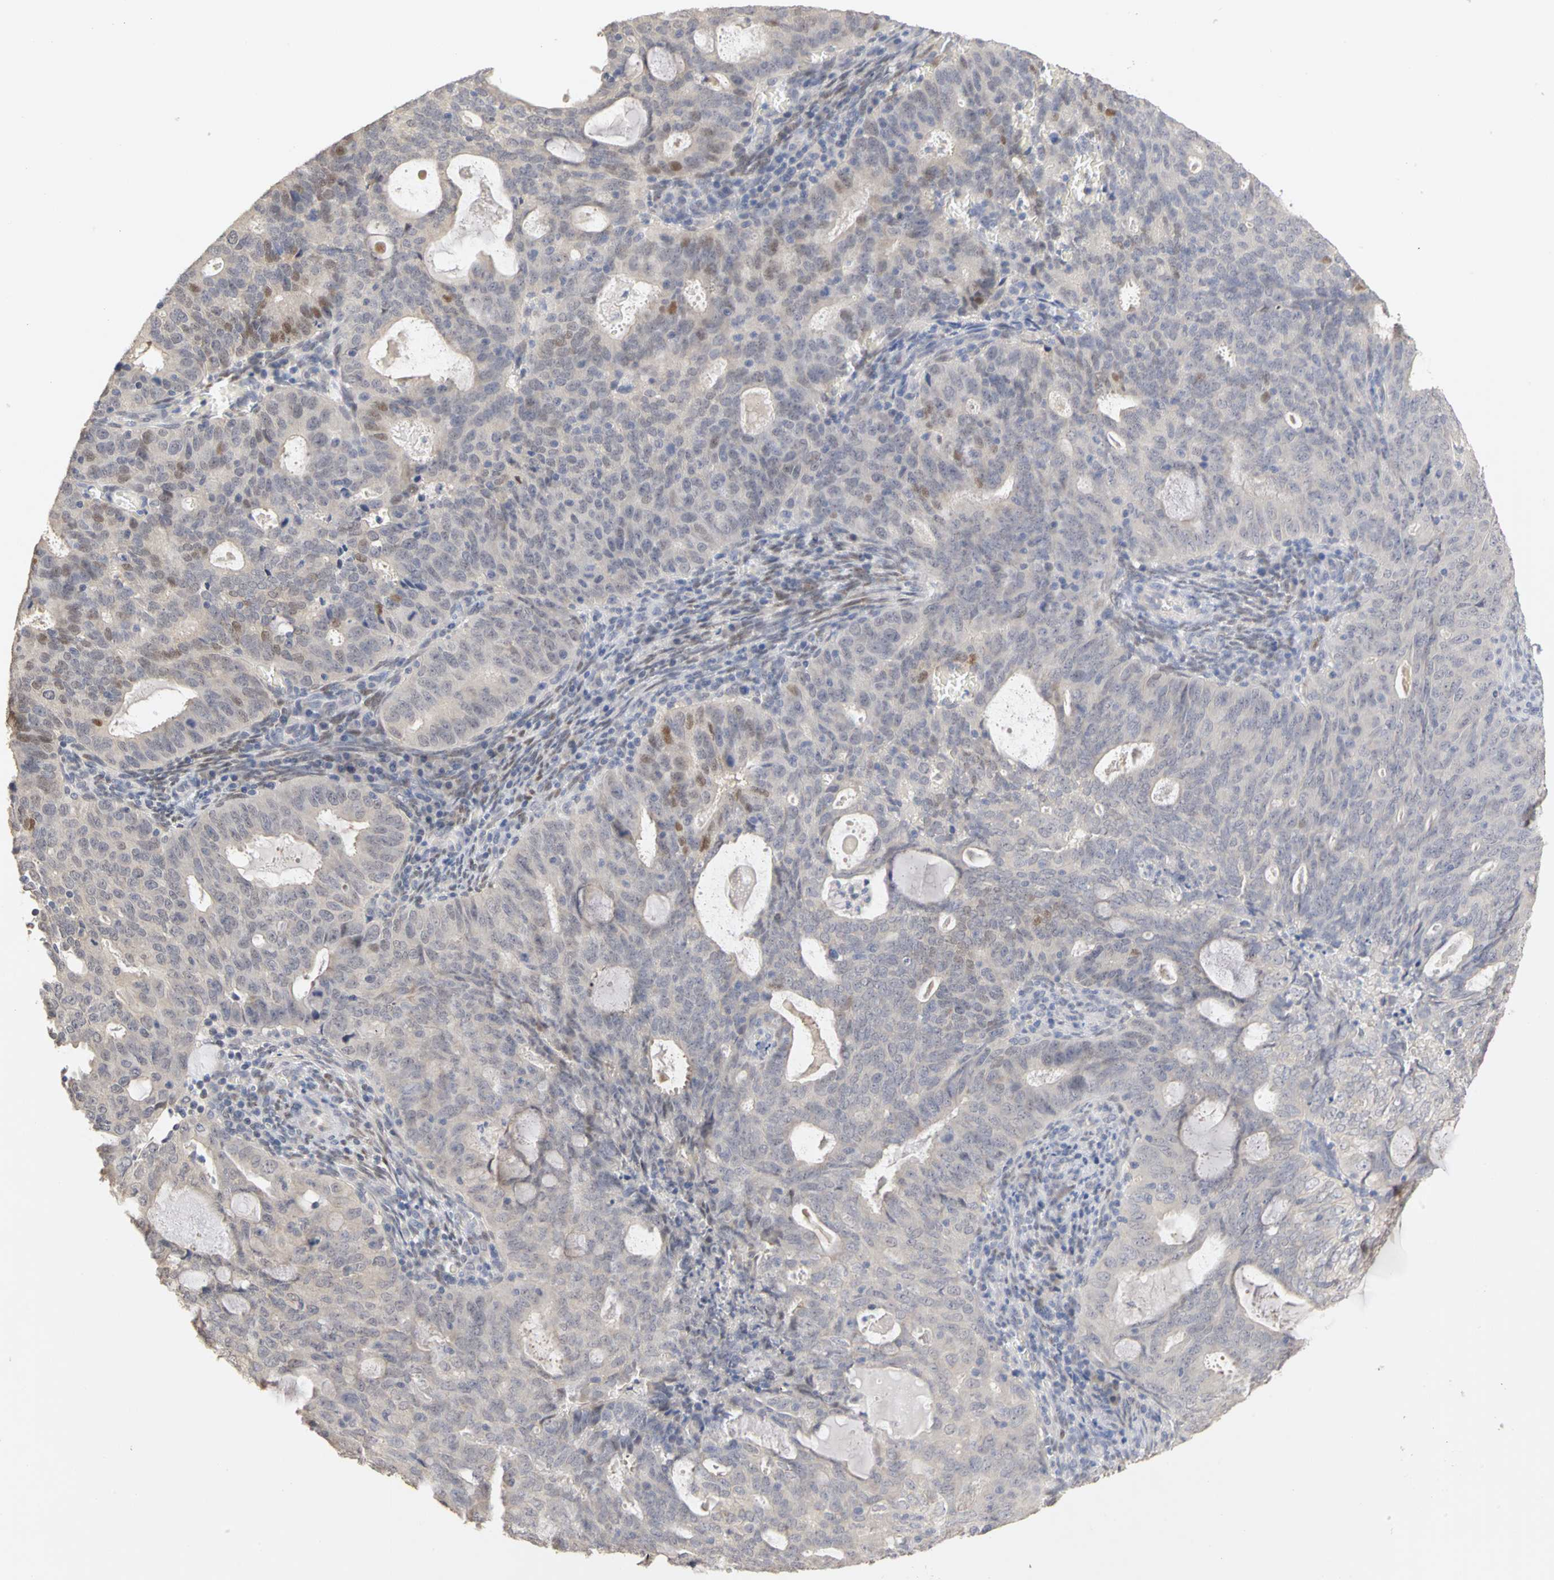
{"staining": {"intensity": "weak", "quantity": "25%-75%", "location": "nuclear"}, "tissue": "cervical cancer", "cell_type": "Tumor cells", "image_type": "cancer", "snomed": [{"axis": "morphology", "description": "Adenocarcinoma, NOS"}, {"axis": "topography", "description": "Cervix"}], "caption": "Immunohistochemical staining of cervical cancer displays low levels of weak nuclear protein positivity in about 25%-75% of tumor cells.", "gene": "PGR", "patient": {"sex": "female", "age": 44}}